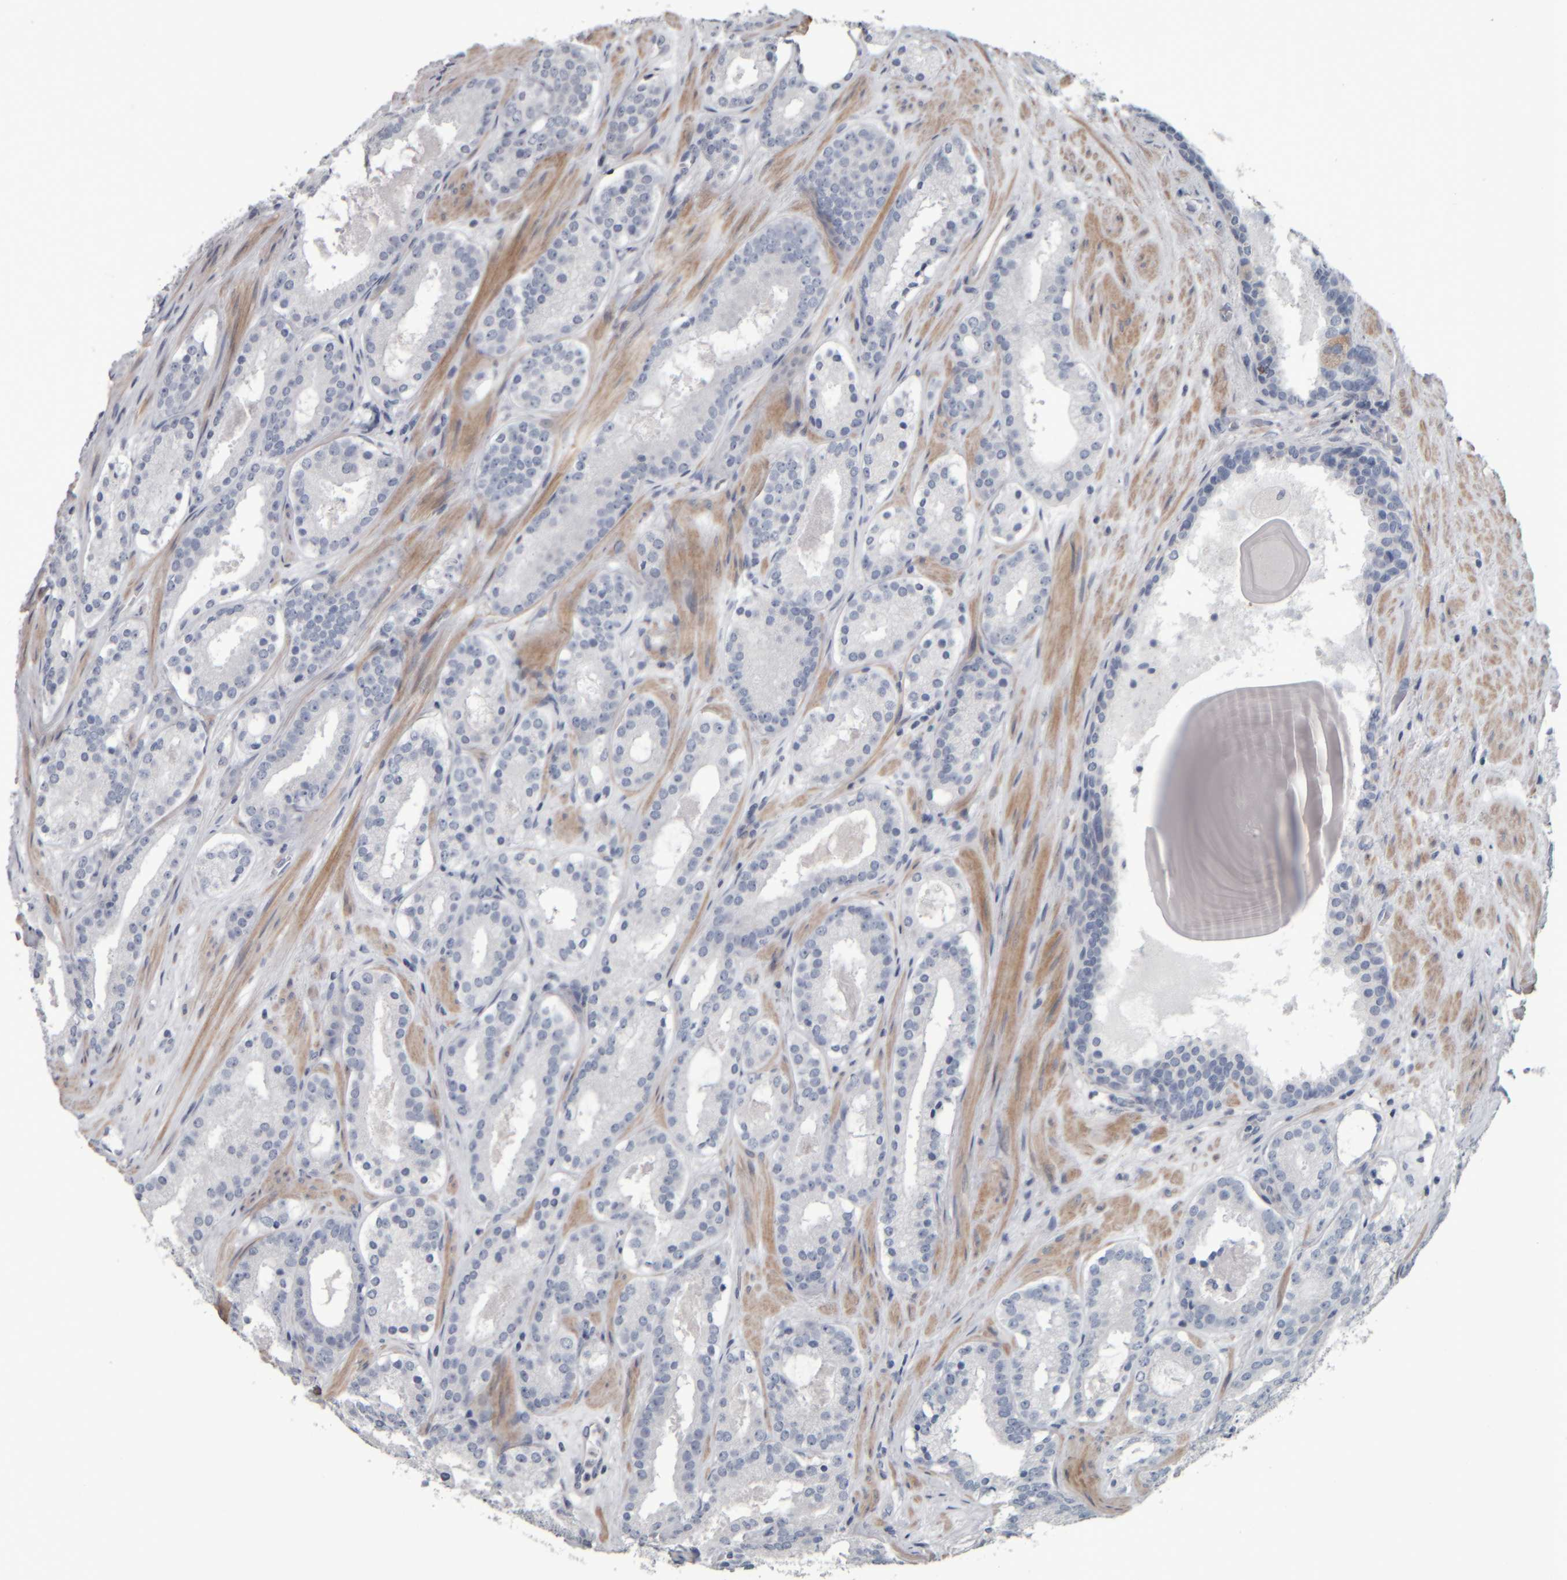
{"staining": {"intensity": "negative", "quantity": "none", "location": "none"}, "tissue": "prostate cancer", "cell_type": "Tumor cells", "image_type": "cancer", "snomed": [{"axis": "morphology", "description": "Adenocarcinoma, Low grade"}, {"axis": "topography", "description": "Prostate"}], "caption": "DAB immunohistochemical staining of prostate cancer demonstrates no significant staining in tumor cells.", "gene": "CAVIN4", "patient": {"sex": "male", "age": 69}}